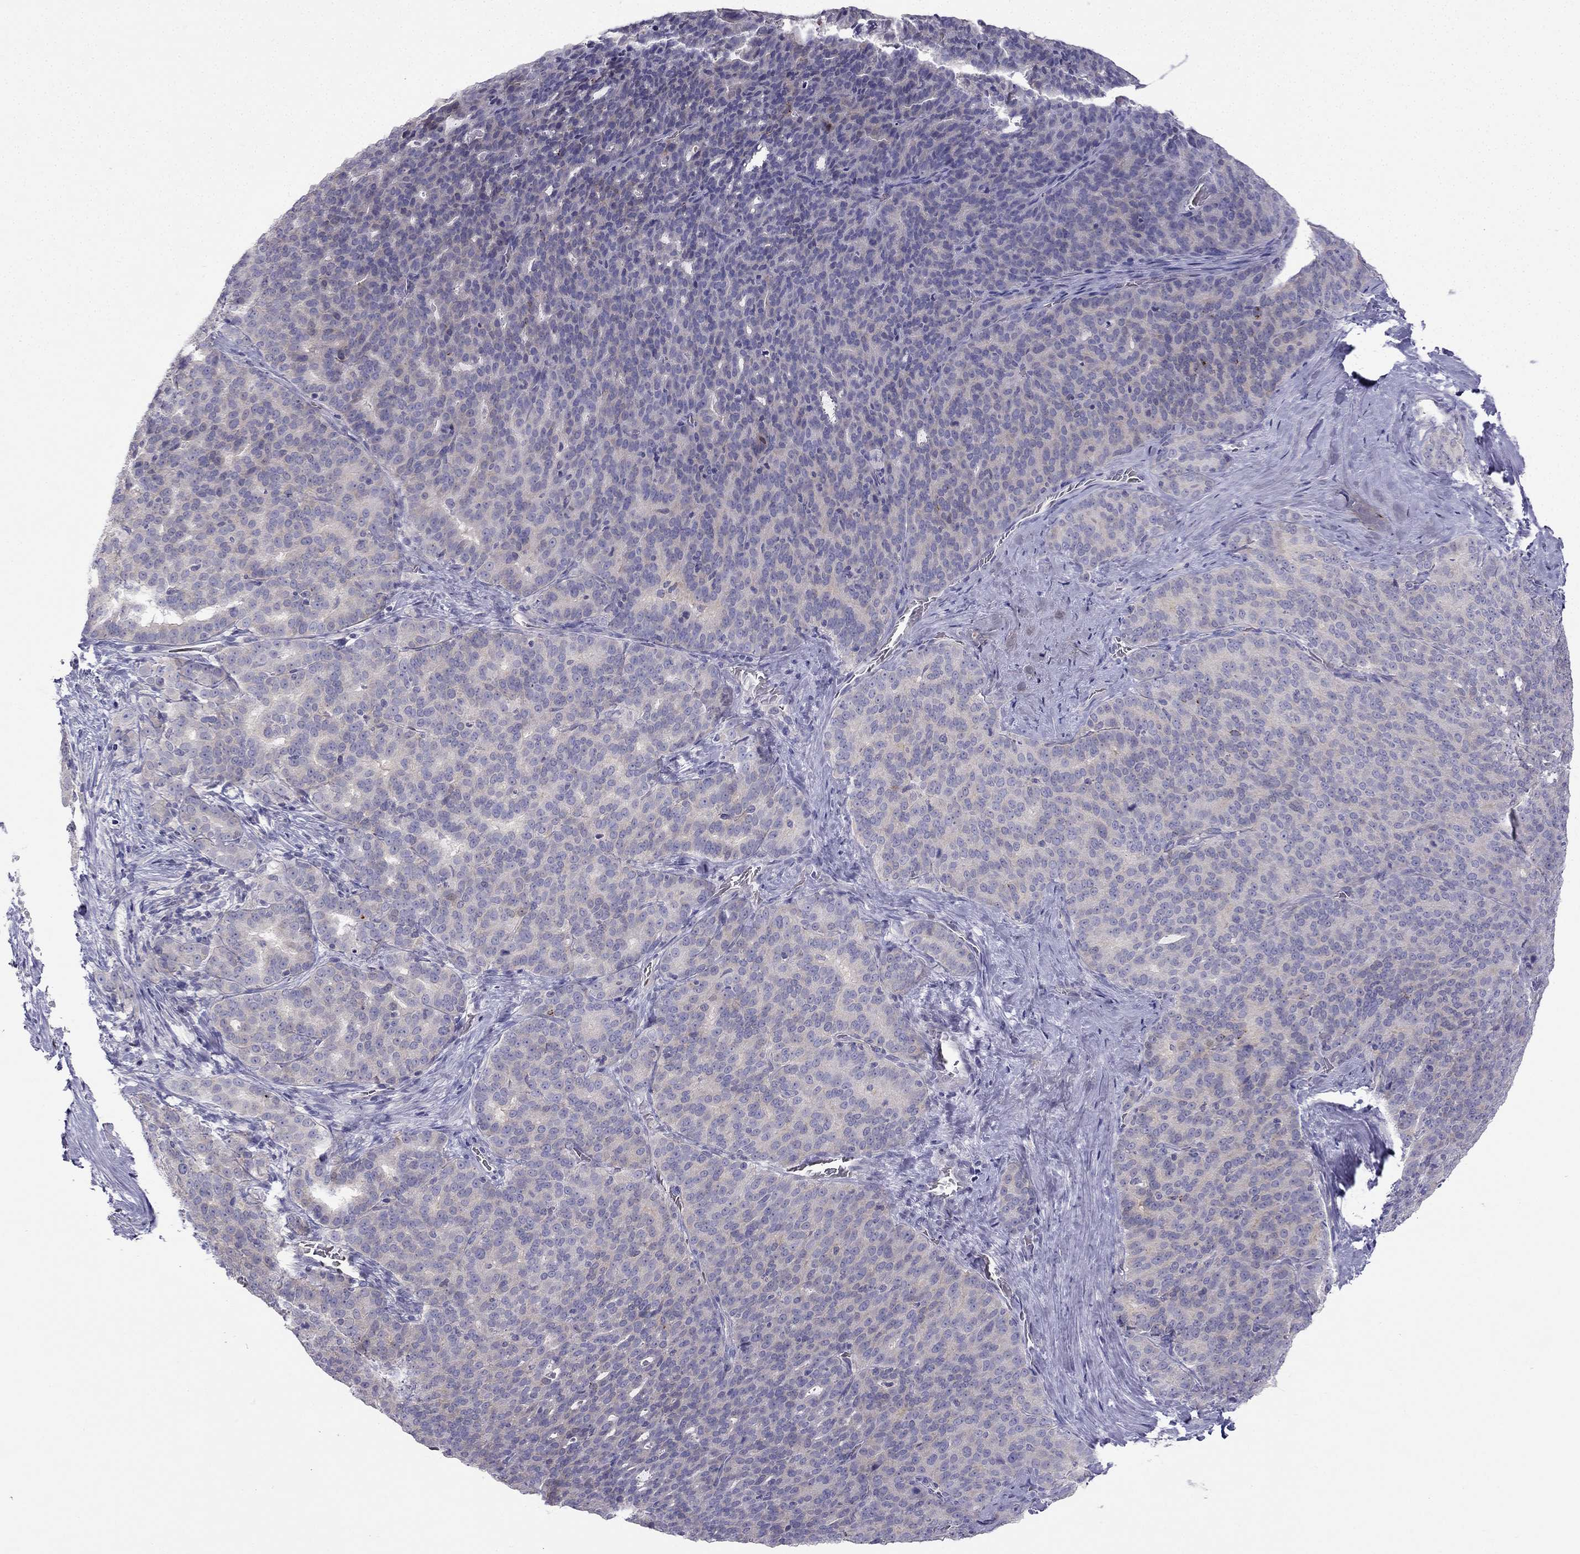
{"staining": {"intensity": "negative", "quantity": "none", "location": "none"}, "tissue": "liver cancer", "cell_type": "Tumor cells", "image_type": "cancer", "snomed": [{"axis": "morphology", "description": "Cholangiocarcinoma"}, {"axis": "topography", "description": "Liver"}], "caption": "This is an IHC histopathology image of liver cholangiocarcinoma. There is no staining in tumor cells.", "gene": "RSPH14", "patient": {"sex": "female", "age": 47}}